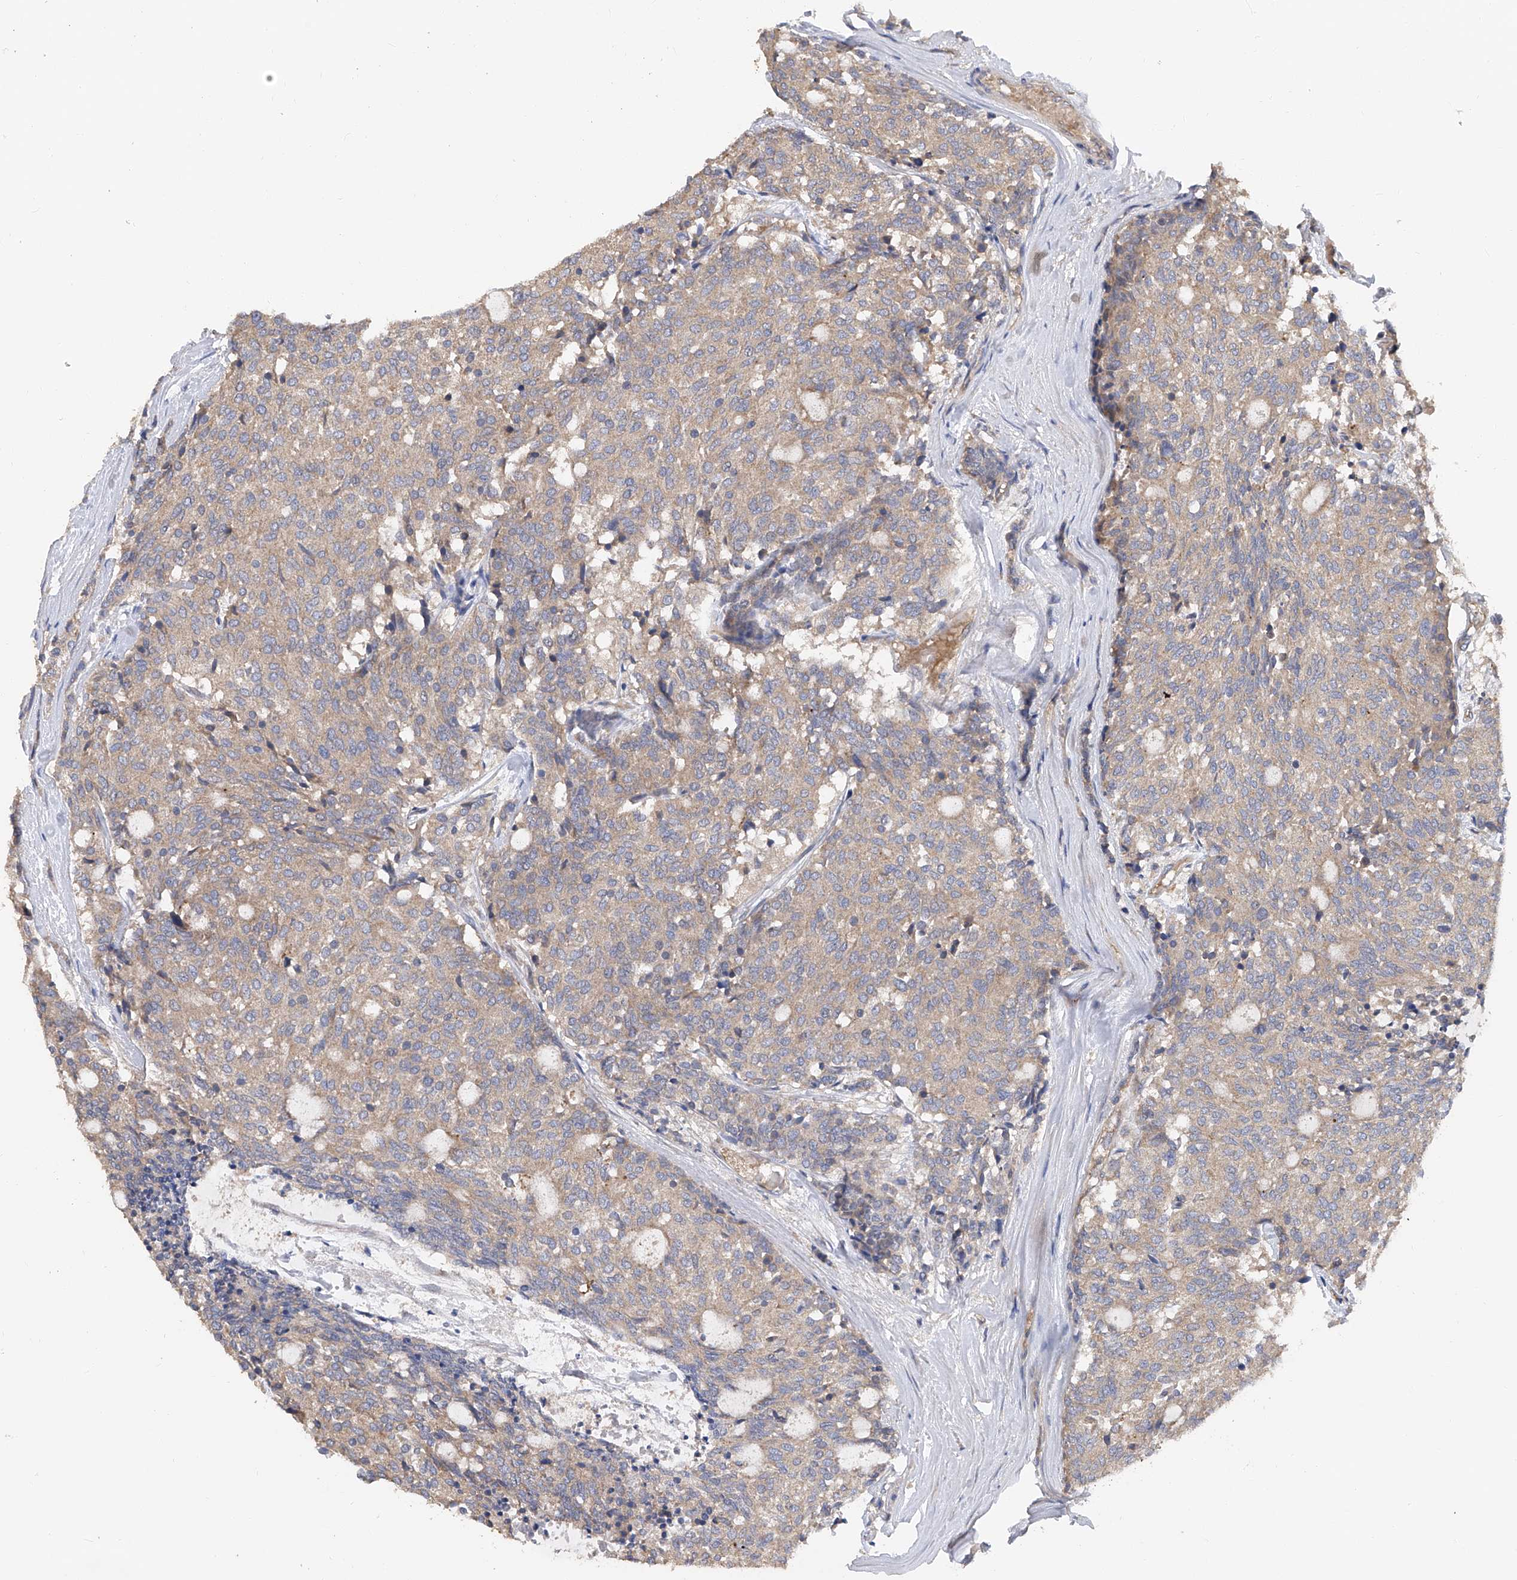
{"staining": {"intensity": "weak", "quantity": ">75%", "location": "cytoplasmic/membranous"}, "tissue": "carcinoid", "cell_type": "Tumor cells", "image_type": "cancer", "snomed": [{"axis": "morphology", "description": "Carcinoid, malignant, NOS"}, {"axis": "topography", "description": "Pancreas"}], "caption": "Immunohistochemistry of carcinoid demonstrates low levels of weak cytoplasmic/membranous staining in approximately >75% of tumor cells. The protein of interest is shown in brown color, while the nuclei are stained blue.", "gene": "PTK2", "patient": {"sex": "female", "age": 54}}